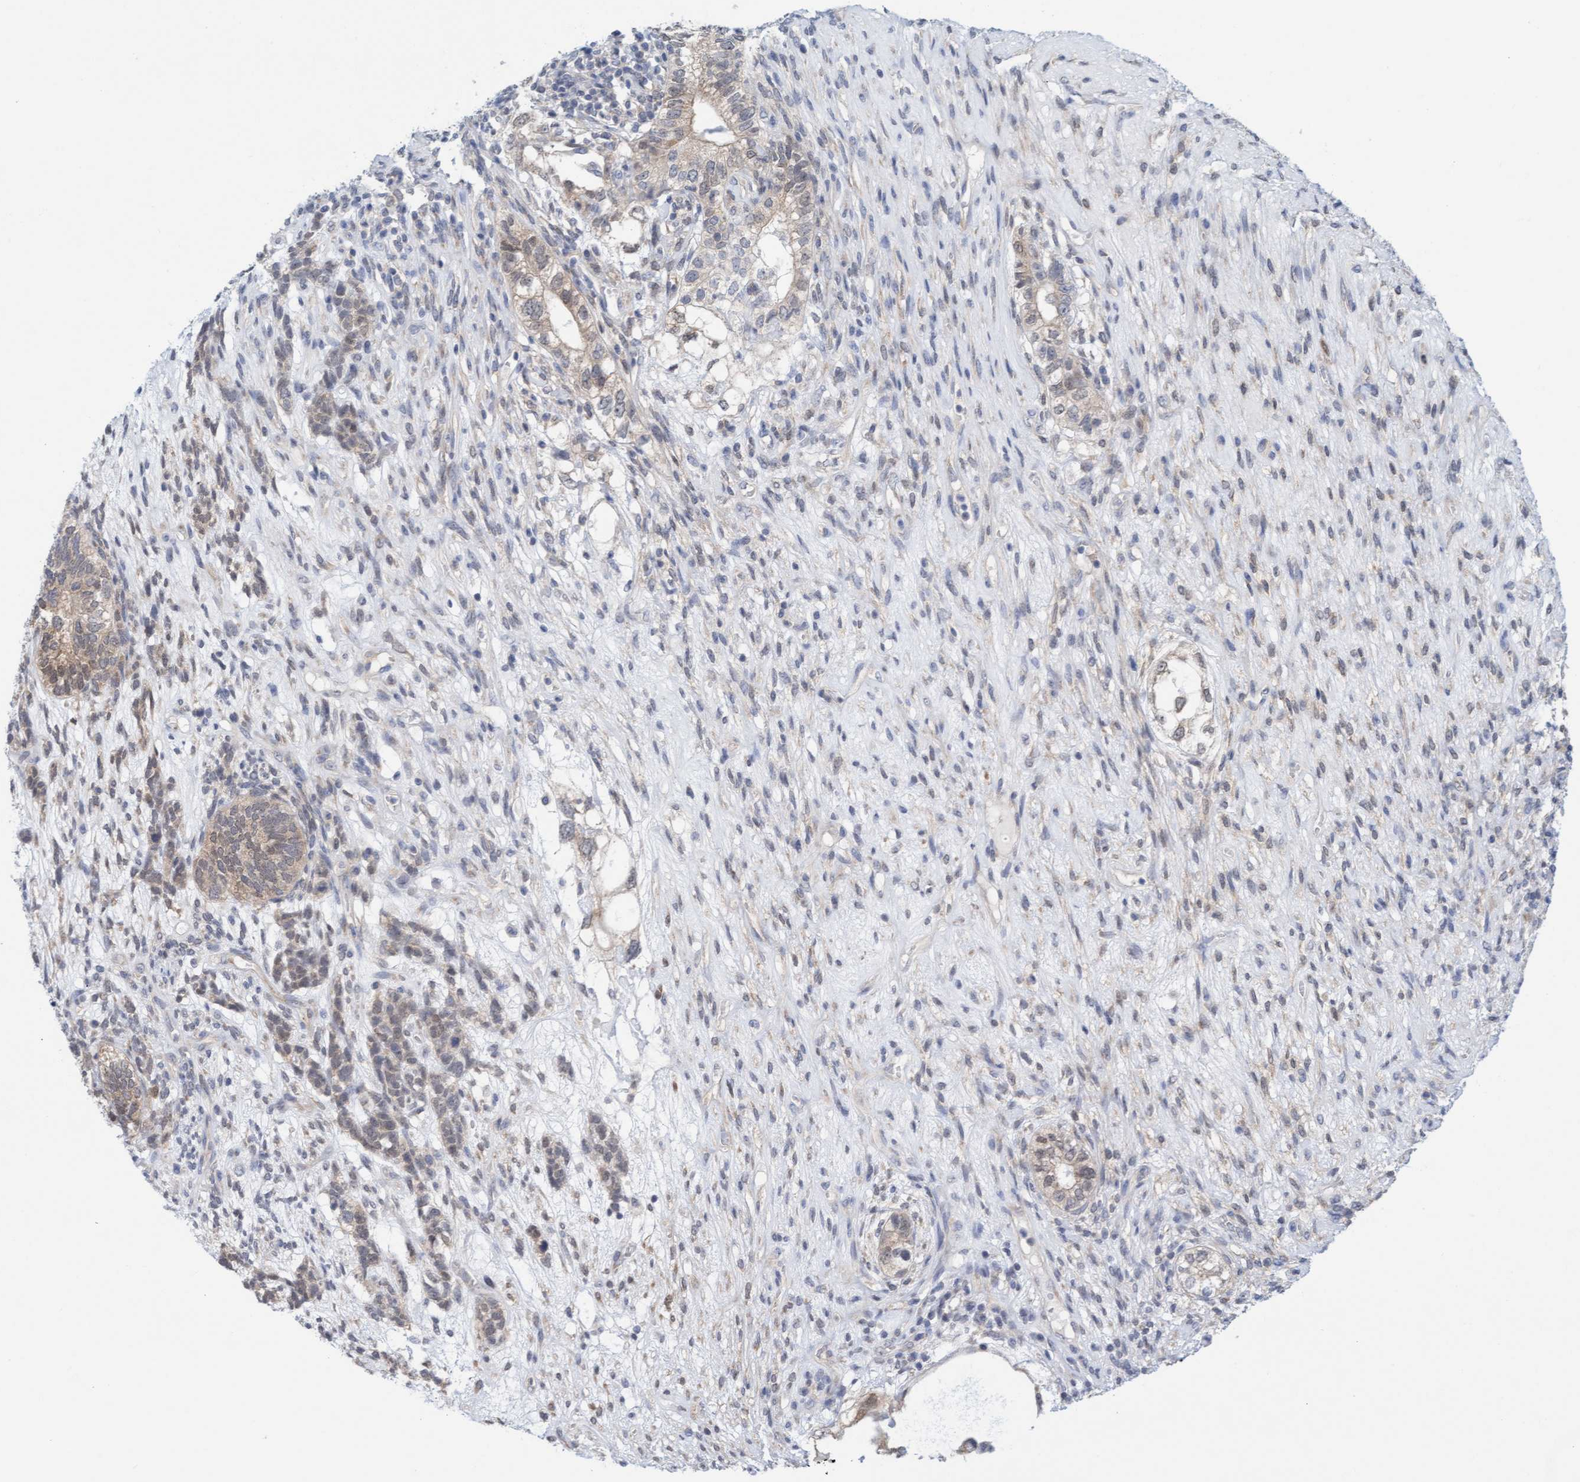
{"staining": {"intensity": "weak", "quantity": ">75%", "location": "cytoplasmic/membranous"}, "tissue": "testis cancer", "cell_type": "Tumor cells", "image_type": "cancer", "snomed": [{"axis": "morphology", "description": "Seminoma, NOS"}, {"axis": "topography", "description": "Testis"}], "caption": "Human seminoma (testis) stained for a protein (brown) reveals weak cytoplasmic/membranous positive positivity in approximately >75% of tumor cells.", "gene": "AMZ2", "patient": {"sex": "male", "age": 28}}